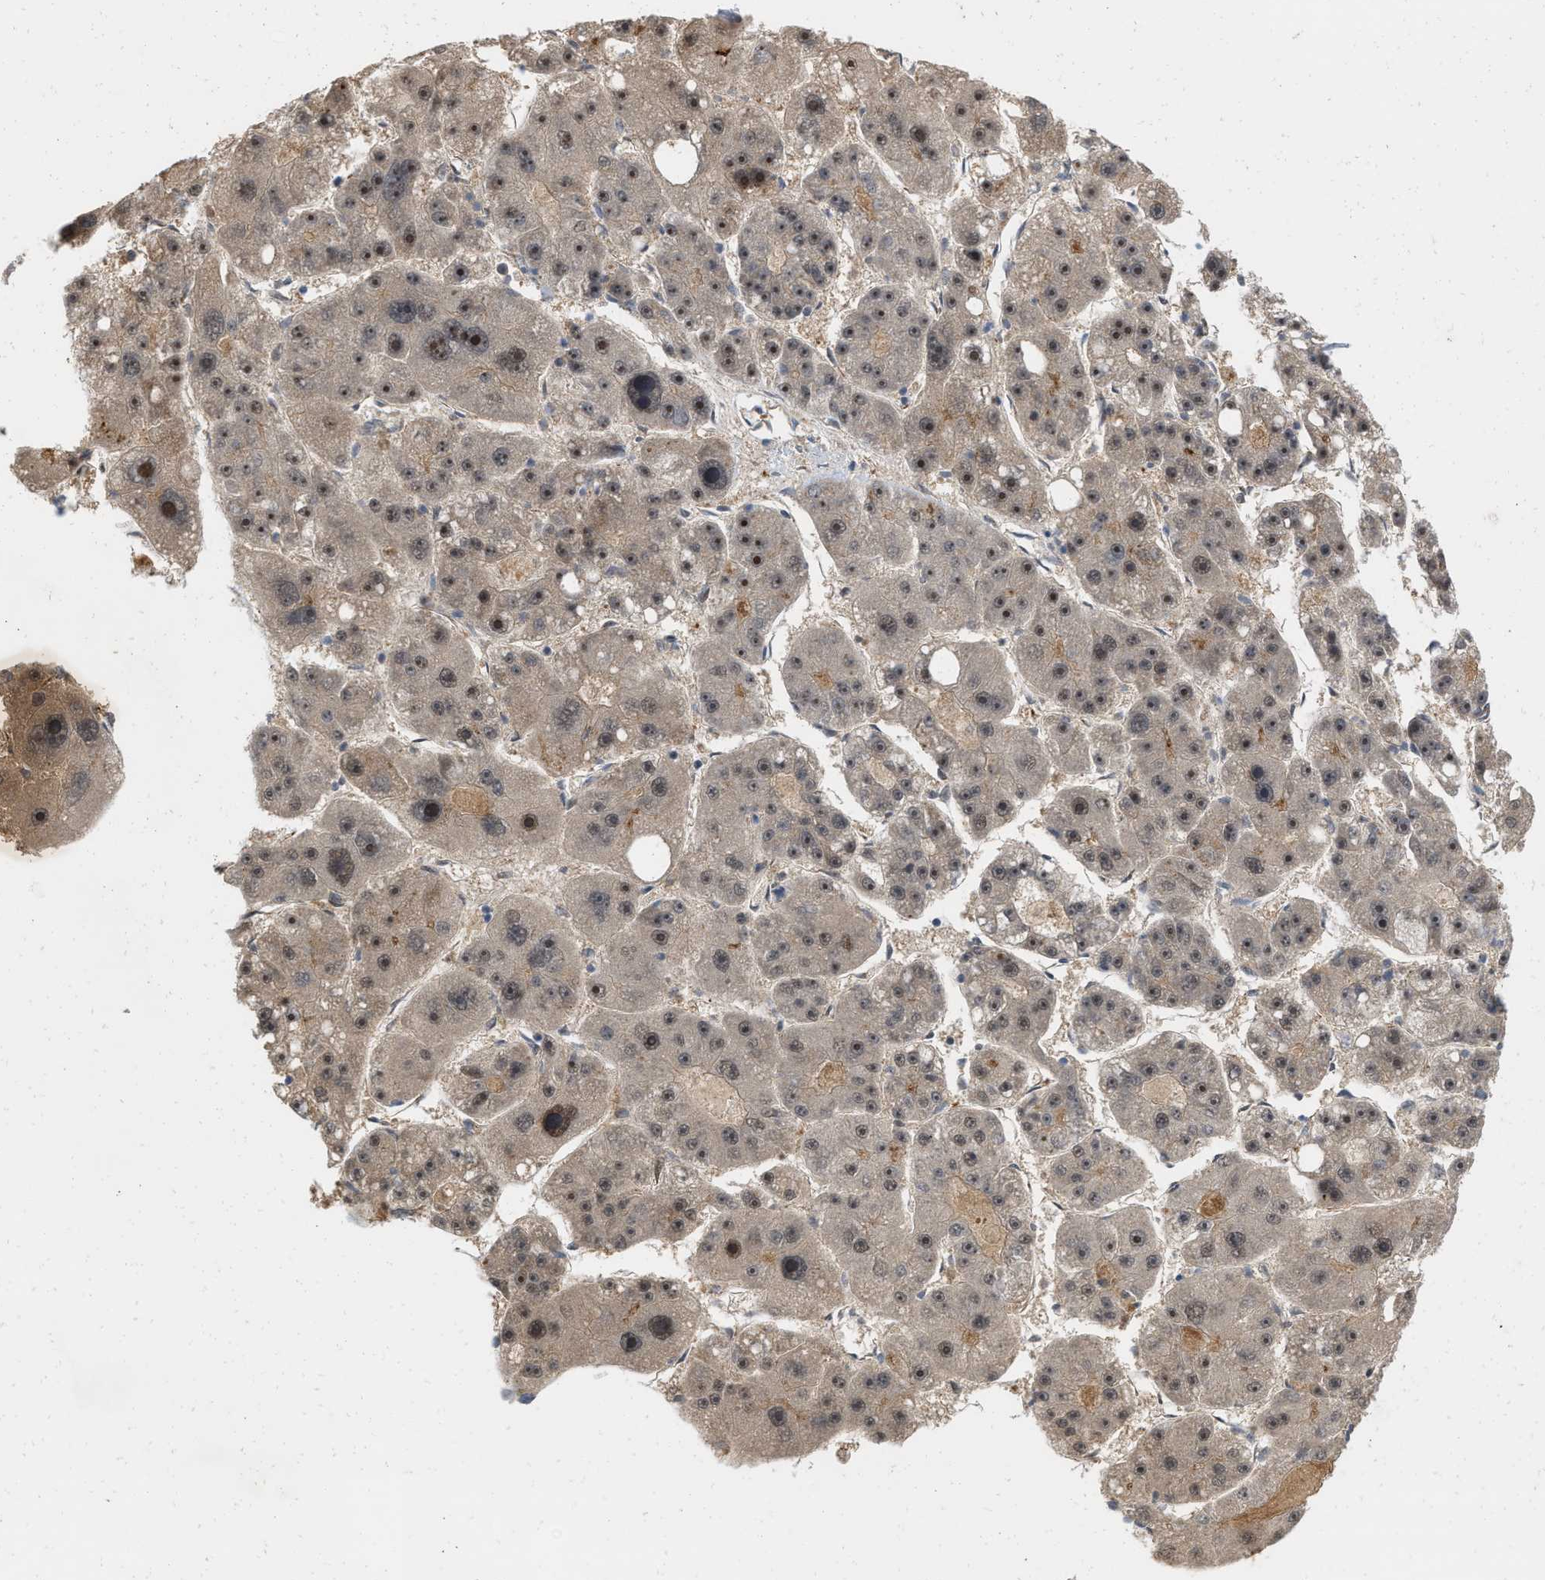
{"staining": {"intensity": "moderate", "quantity": ">75%", "location": "nuclear"}, "tissue": "liver cancer", "cell_type": "Tumor cells", "image_type": "cancer", "snomed": [{"axis": "morphology", "description": "Carcinoma, Hepatocellular, NOS"}, {"axis": "topography", "description": "Liver"}], "caption": "A brown stain highlights moderate nuclear expression of a protein in human liver hepatocellular carcinoma tumor cells. (DAB (3,3'-diaminobenzidine) IHC with brightfield microscopy, high magnification).", "gene": "ANKRD11", "patient": {"sex": "female", "age": 61}}